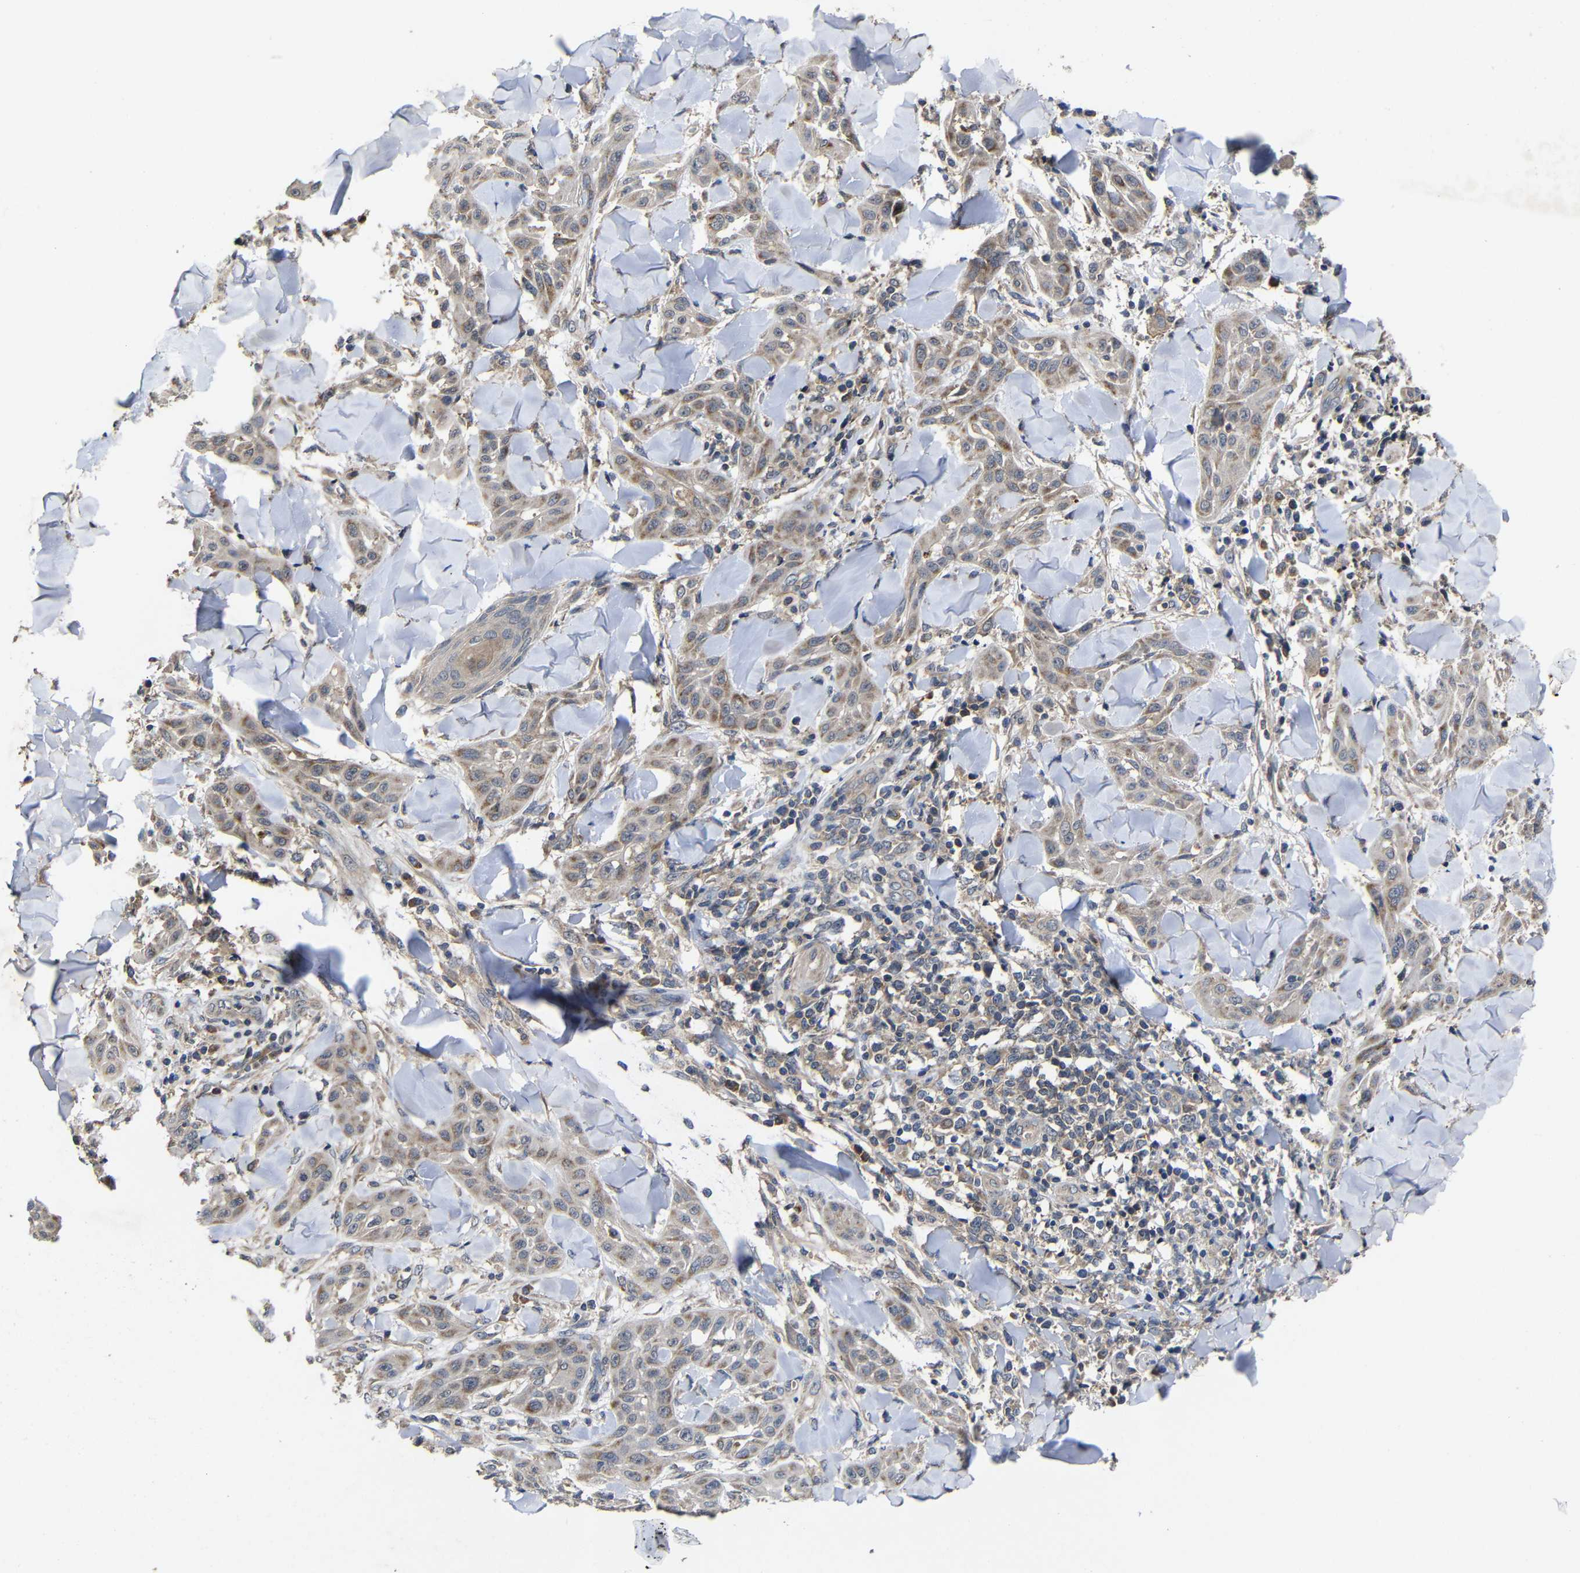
{"staining": {"intensity": "moderate", "quantity": "25%-75%", "location": "cytoplasmic/membranous"}, "tissue": "skin cancer", "cell_type": "Tumor cells", "image_type": "cancer", "snomed": [{"axis": "morphology", "description": "Squamous cell carcinoma, NOS"}, {"axis": "topography", "description": "Skin"}], "caption": "The histopathology image displays a brown stain indicating the presence of a protein in the cytoplasmic/membranous of tumor cells in skin squamous cell carcinoma.", "gene": "LPAR5", "patient": {"sex": "male", "age": 24}}